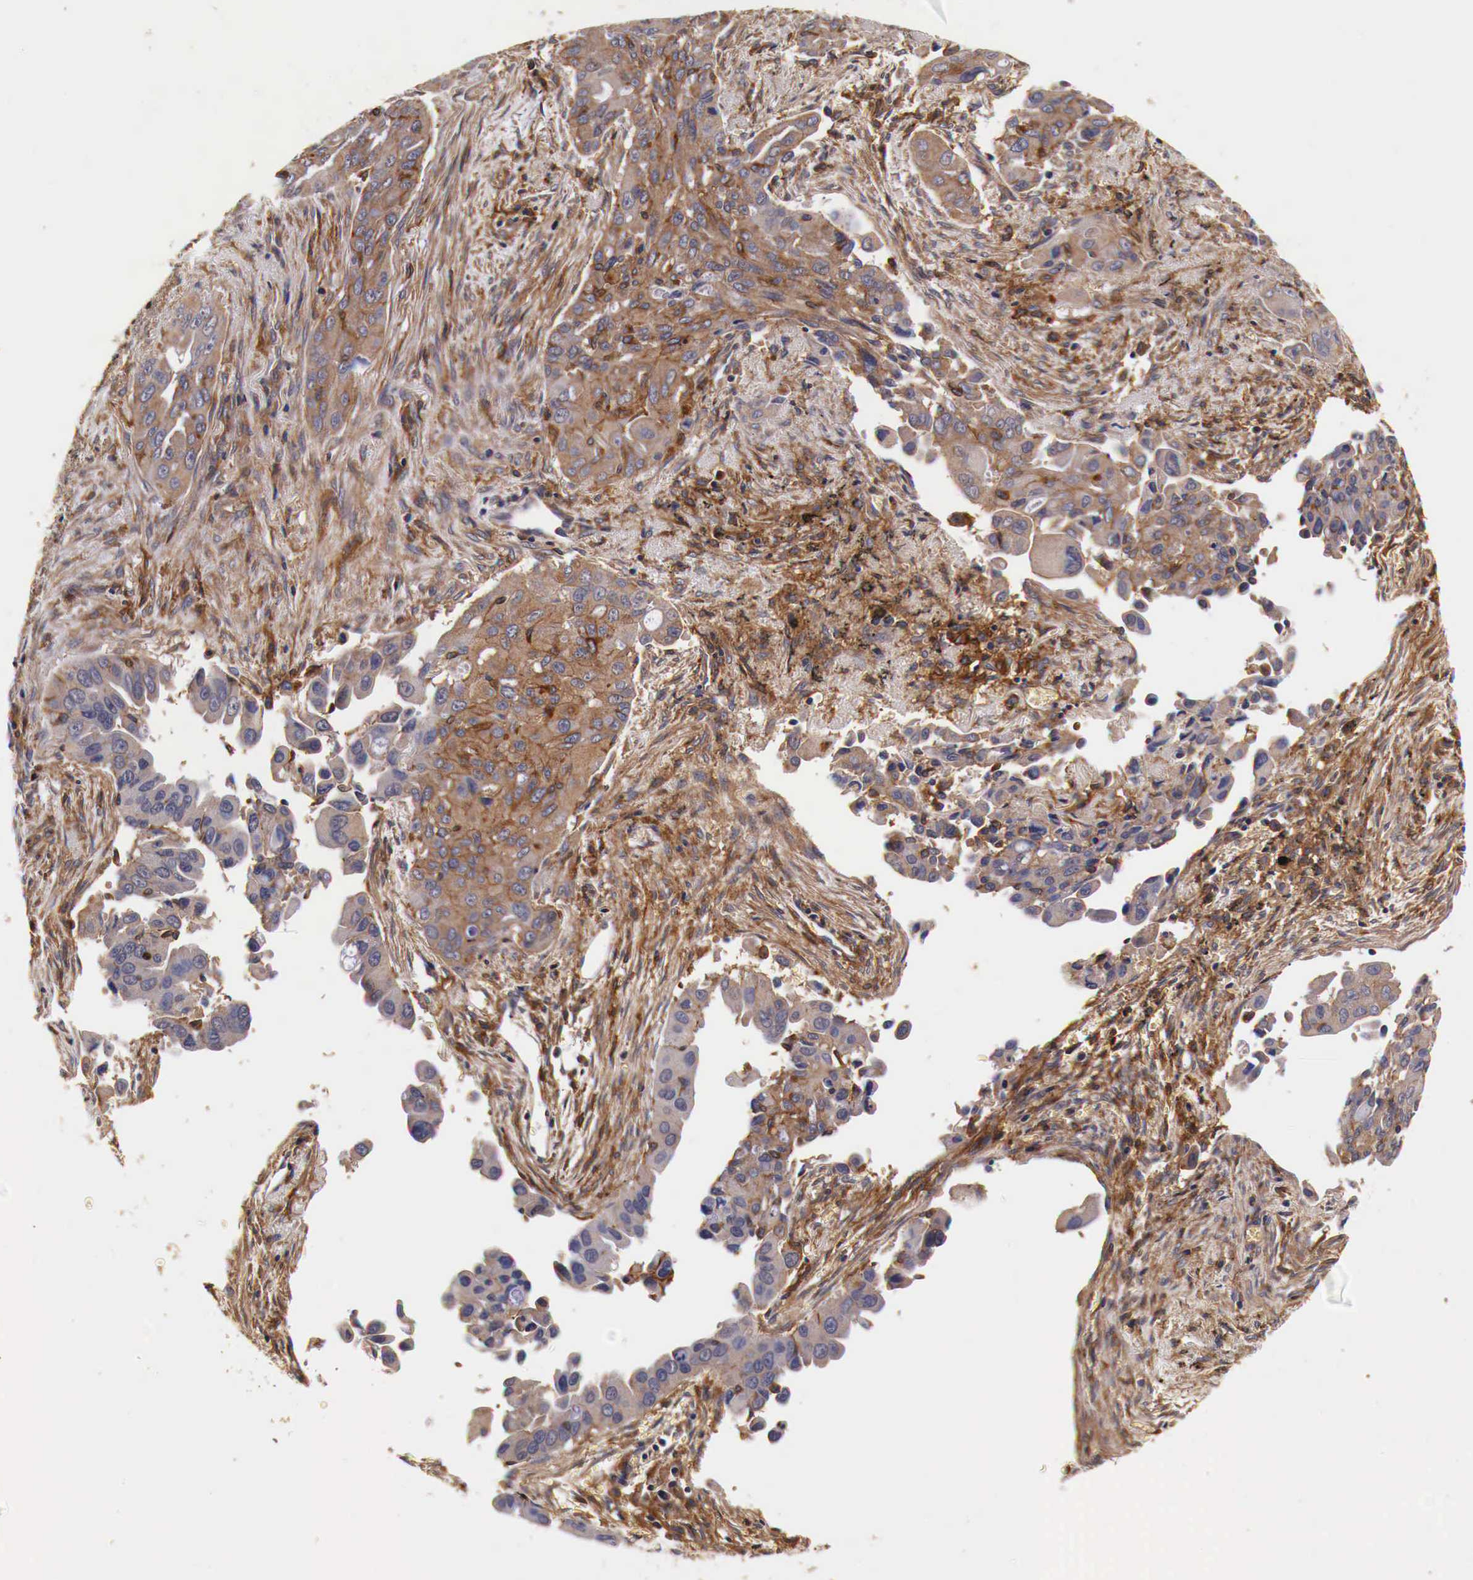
{"staining": {"intensity": "moderate", "quantity": "25%-75%", "location": "cytoplasmic/membranous"}, "tissue": "lung cancer", "cell_type": "Tumor cells", "image_type": "cancer", "snomed": [{"axis": "morphology", "description": "Adenocarcinoma, NOS"}, {"axis": "topography", "description": "Lung"}], "caption": "Lung cancer (adenocarcinoma) was stained to show a protein in brown. There is medium levels of moderate cytoplasmic/membranous expression in approximately 25%-75% of tumor cells.", "gene": "RP2", "patient": {"sex": "male", "age": 68}}